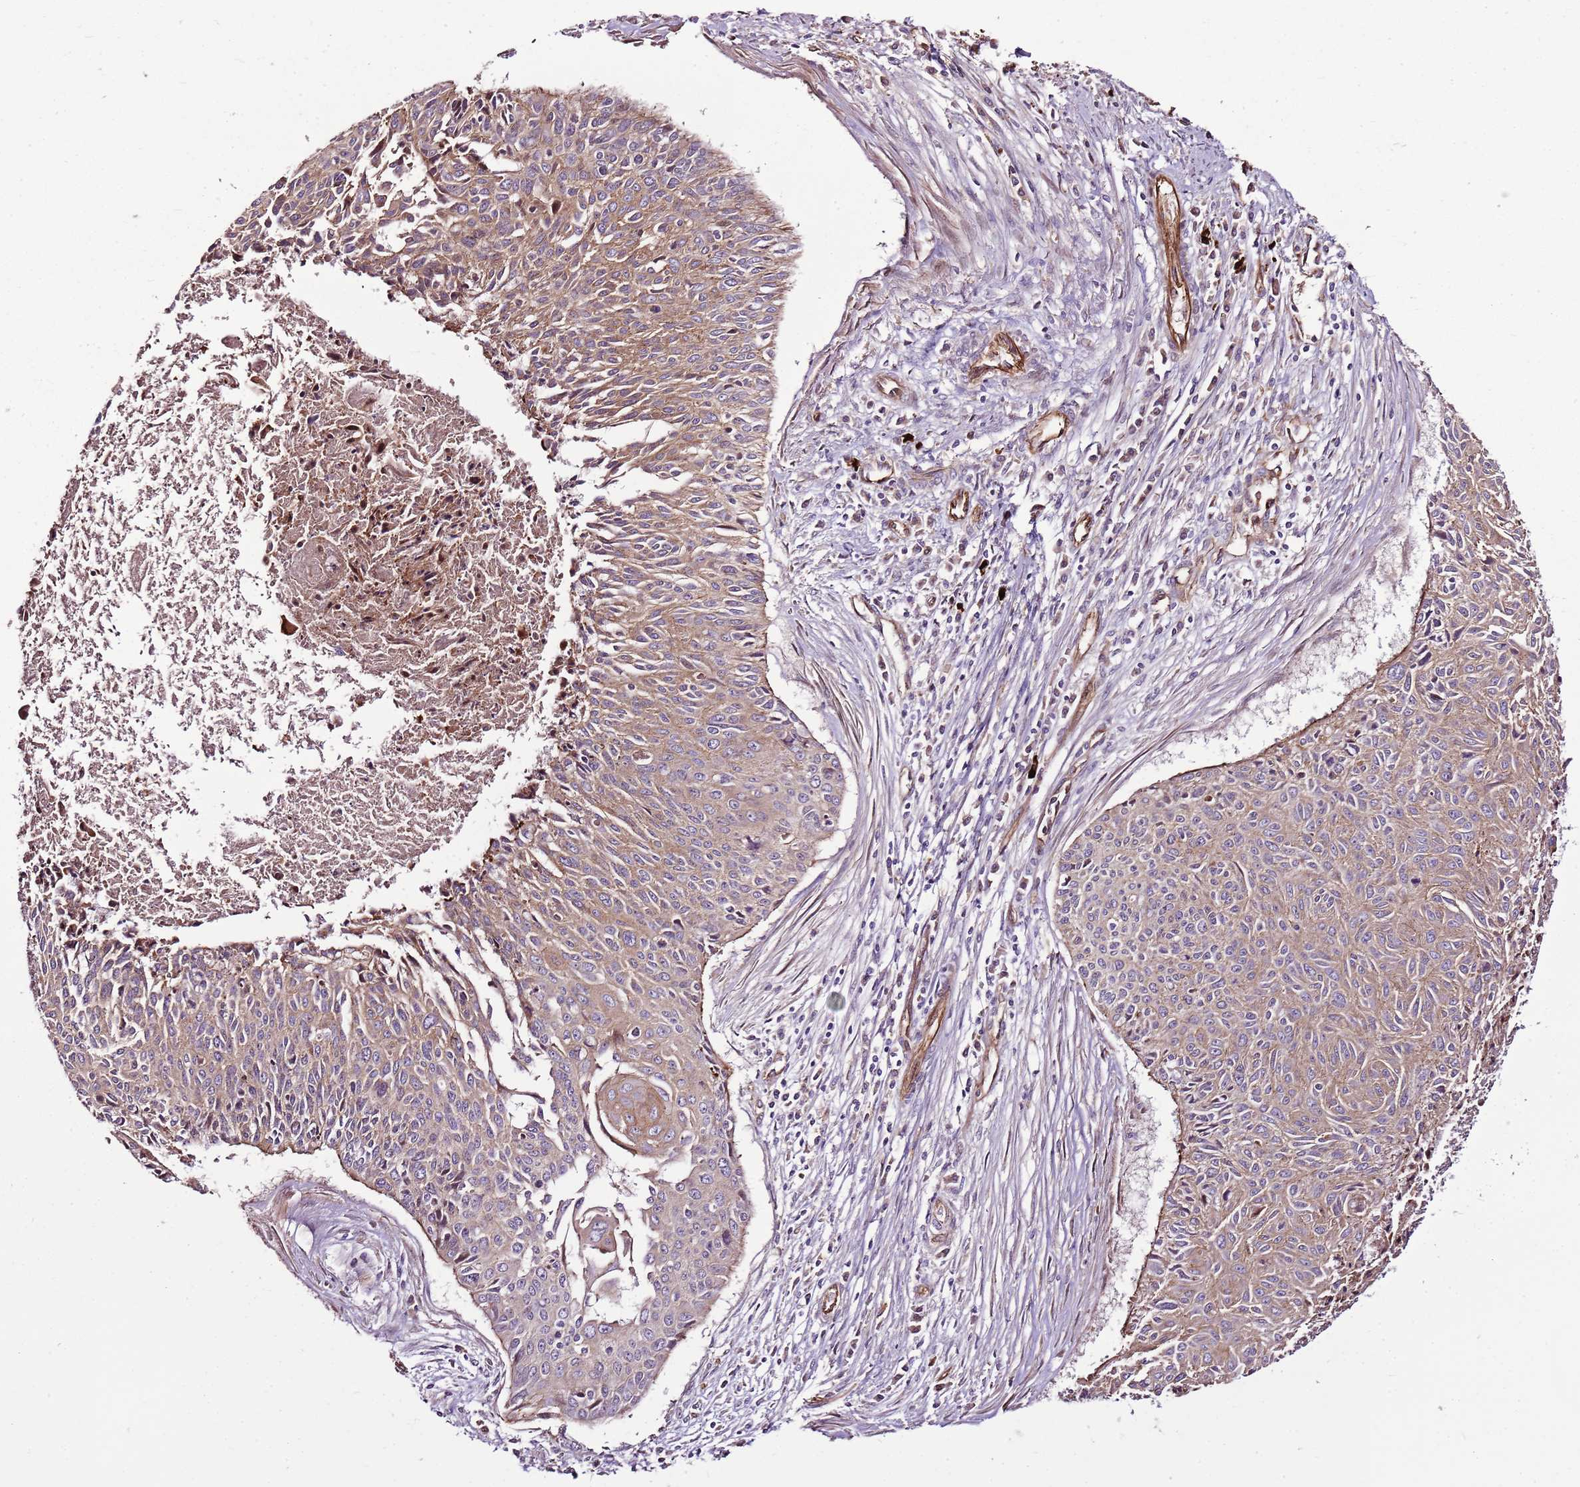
{"staining": {"intensity": "moderate", "quantity": ">75%", "location": "cytoplasmic/membranous"}, "tissue": "cervical cancer", "cell_type": "Tumor cells", "image_type": "cancer", "snomed": [{"axis": "morphology", "description": "Squamous cell carcinoma, NOS"}, {"axis": "topography", "description": "Cervix"}], "caption": "A brown stain highlights moderate cytoplasmic/membranous staining of a protein in human cervical cancer tumor cells.", "gene": "ZNF827", "patient": {"sex": "female", "age": 55}}